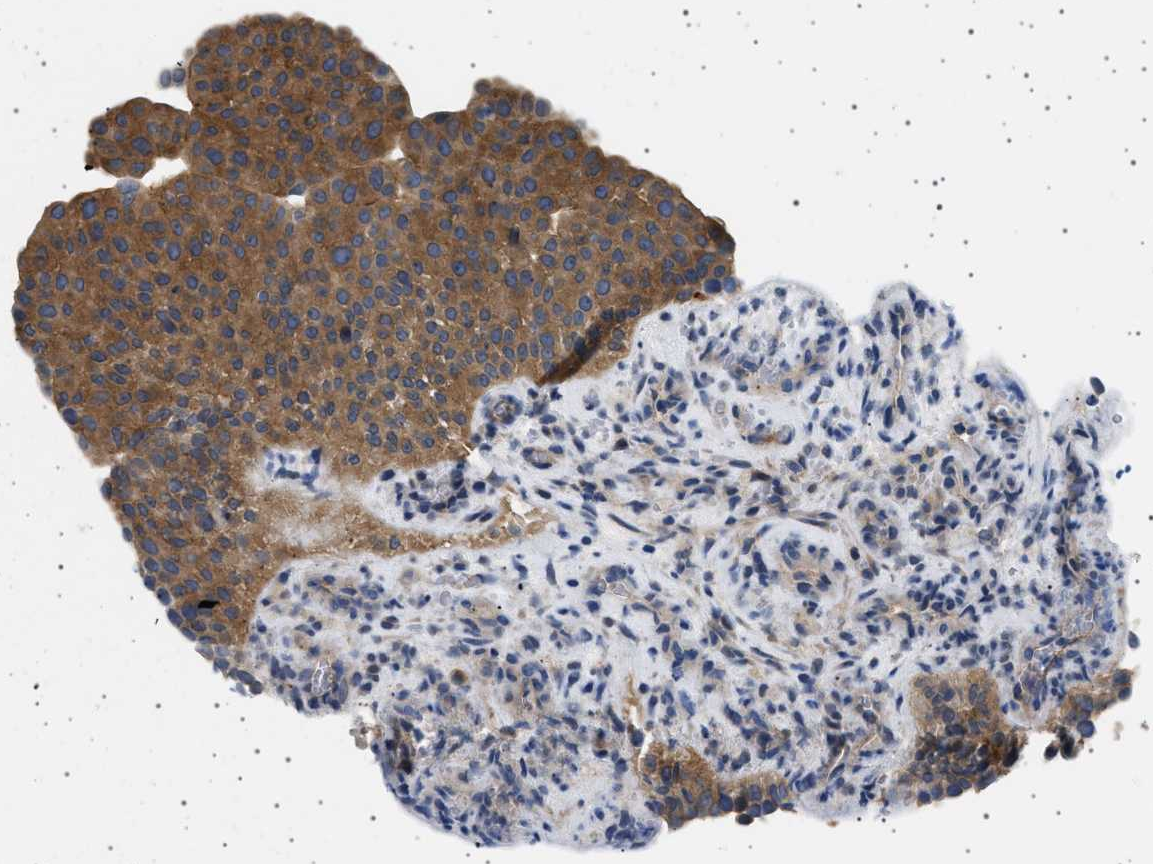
{"staining": {"intensity": "strong", "quantity": ">75%", "location": "cytoplasmic/membranous"}, "tissue": "urothelial cancer", "cell_type": "Tumor cells", "image_type": "cancer", "snomed": [{"axis": "morphology", "description": "Urothelial carcinoma, Low grade"}, {"axis": "morphology", "description": "Urothelial carcinoma, High grade"}, {"axis": "topography", "description": "Urinary bladder"}], "caption": "DAB immunohistochemical staining of urothelial cancer reveals strong cytoplasmic/membranous protein positivity in approximately >75% of tumor cells. The protein is stained brown, and the nuclei are stained in blue (DAB (3,3'-diaminobenzidine) IHC with brightfield microscopy, high magnification).", "gene": "PLPP6", "patient": {"sex": "male", "age": 35}}